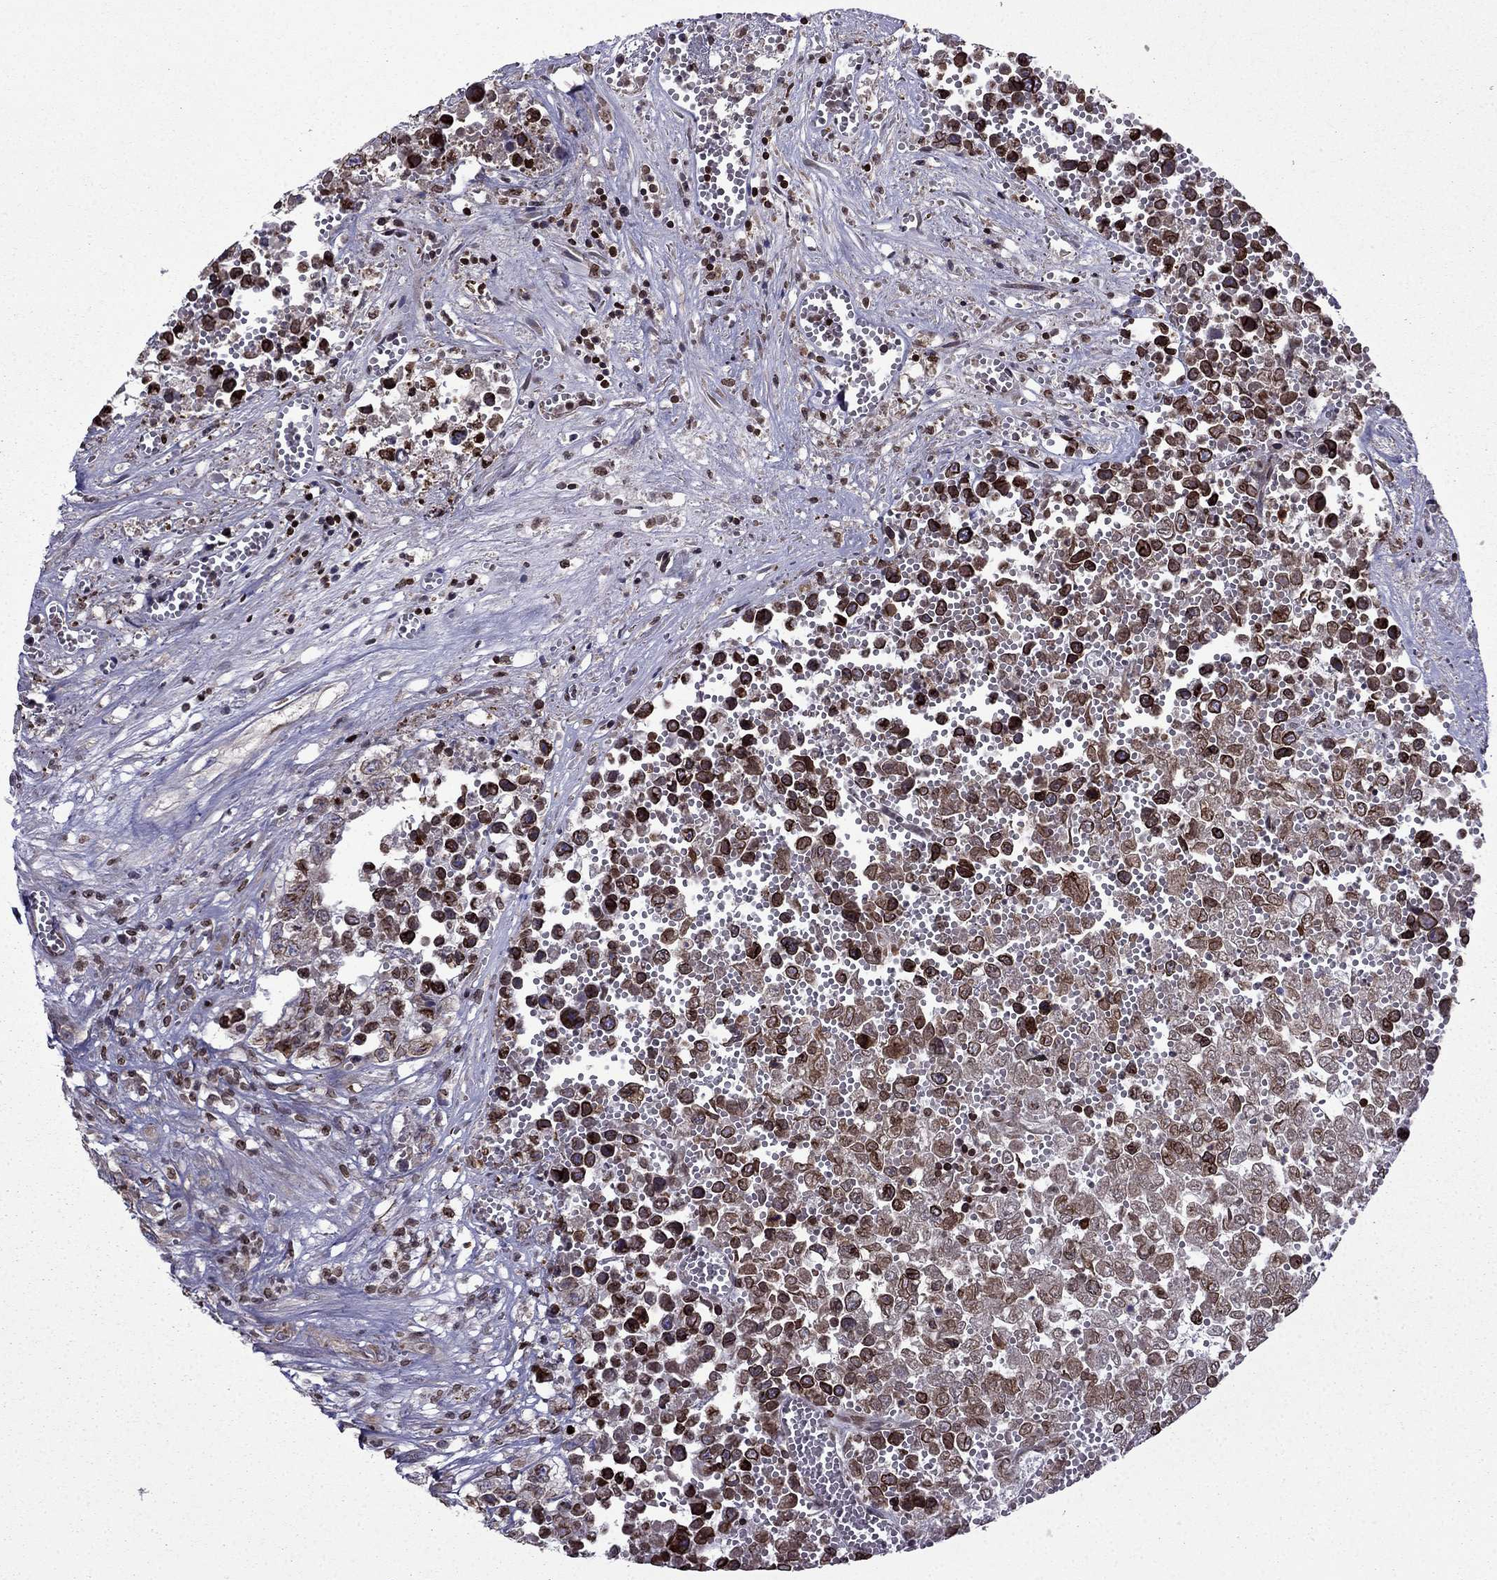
{"staining": {"intensity": "weak", "quantity": "<25%", "location": "cytoplasmic/membranous"}, "tissue": "testis cancer", "cell_type": "Tumor cells", "image_type": "cancer", "snomed": [{"axis": "morphology", "description": "Seminoma, NOS"}, {"axis": "morphology", "description": "Carcinoma, Embryonal, NOS"}, {"axis": "topography", "description": "Testis"}], "caption": "Tumor cells are negative for protein expression in human embryonal carcinoma (testis).", "gene": "CDC42BPA", "patient": {"sex": "male", "age": 22}}